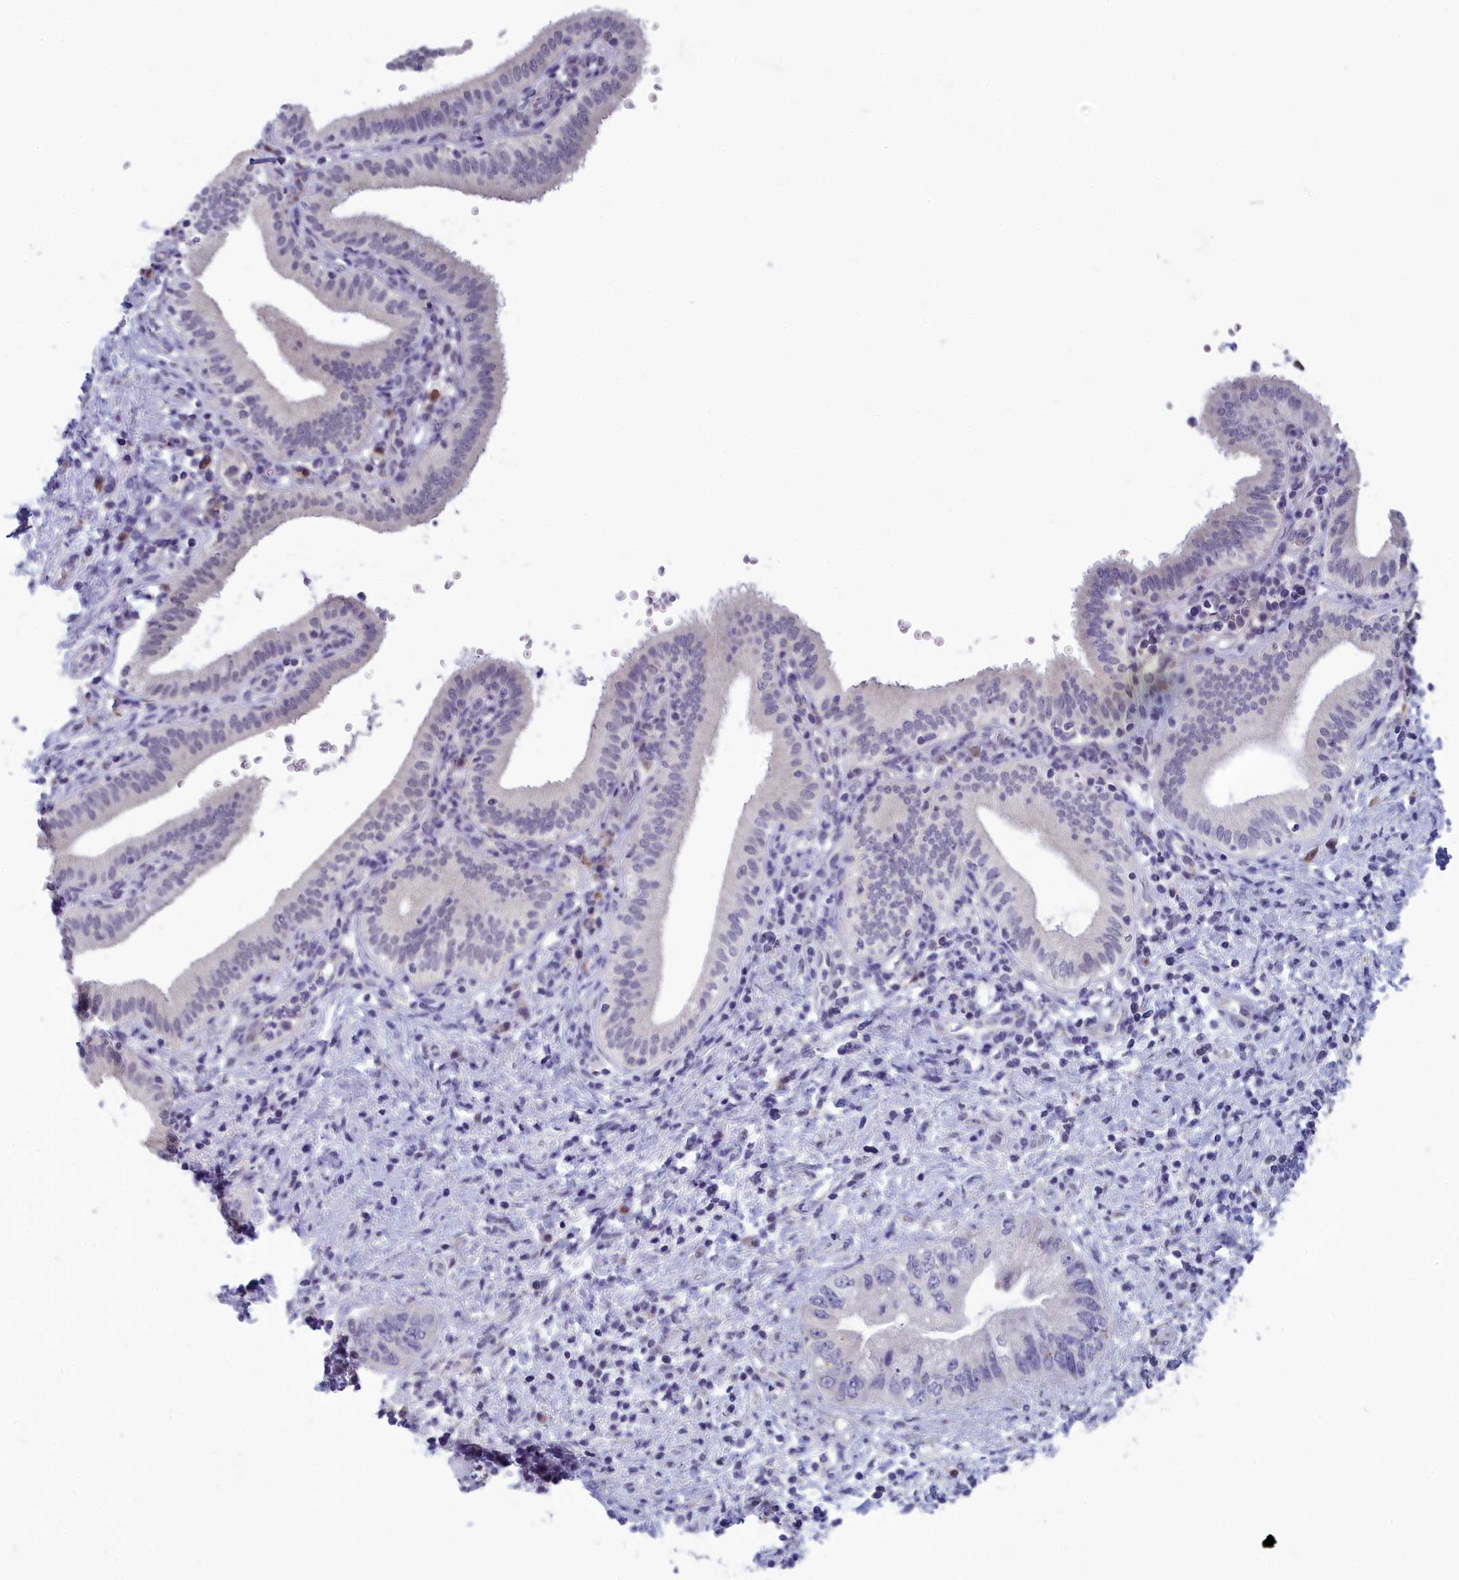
{"staining": {"intensity": "negative", "quantity": "none", "location": "none"}, "tissue": "pancreatic cancer", "cell_type": "Tumor cells", "image_type": "cancer", "snomed": [{"axis": "morphology", "description": "Adenocarcinoma, NOS"}, {"axis": "topography", "description": "Pancreas"}], "caption": "The immunohistochemistry (IHC) histopathology image has no significant positivity in tumor cells of pancreatic adenocarcinoma tissue. (DAB immunohistochemistry (IHC), high magnification).", "gene": "MRI1", "patient": {"sex": "female", "age": 73}}